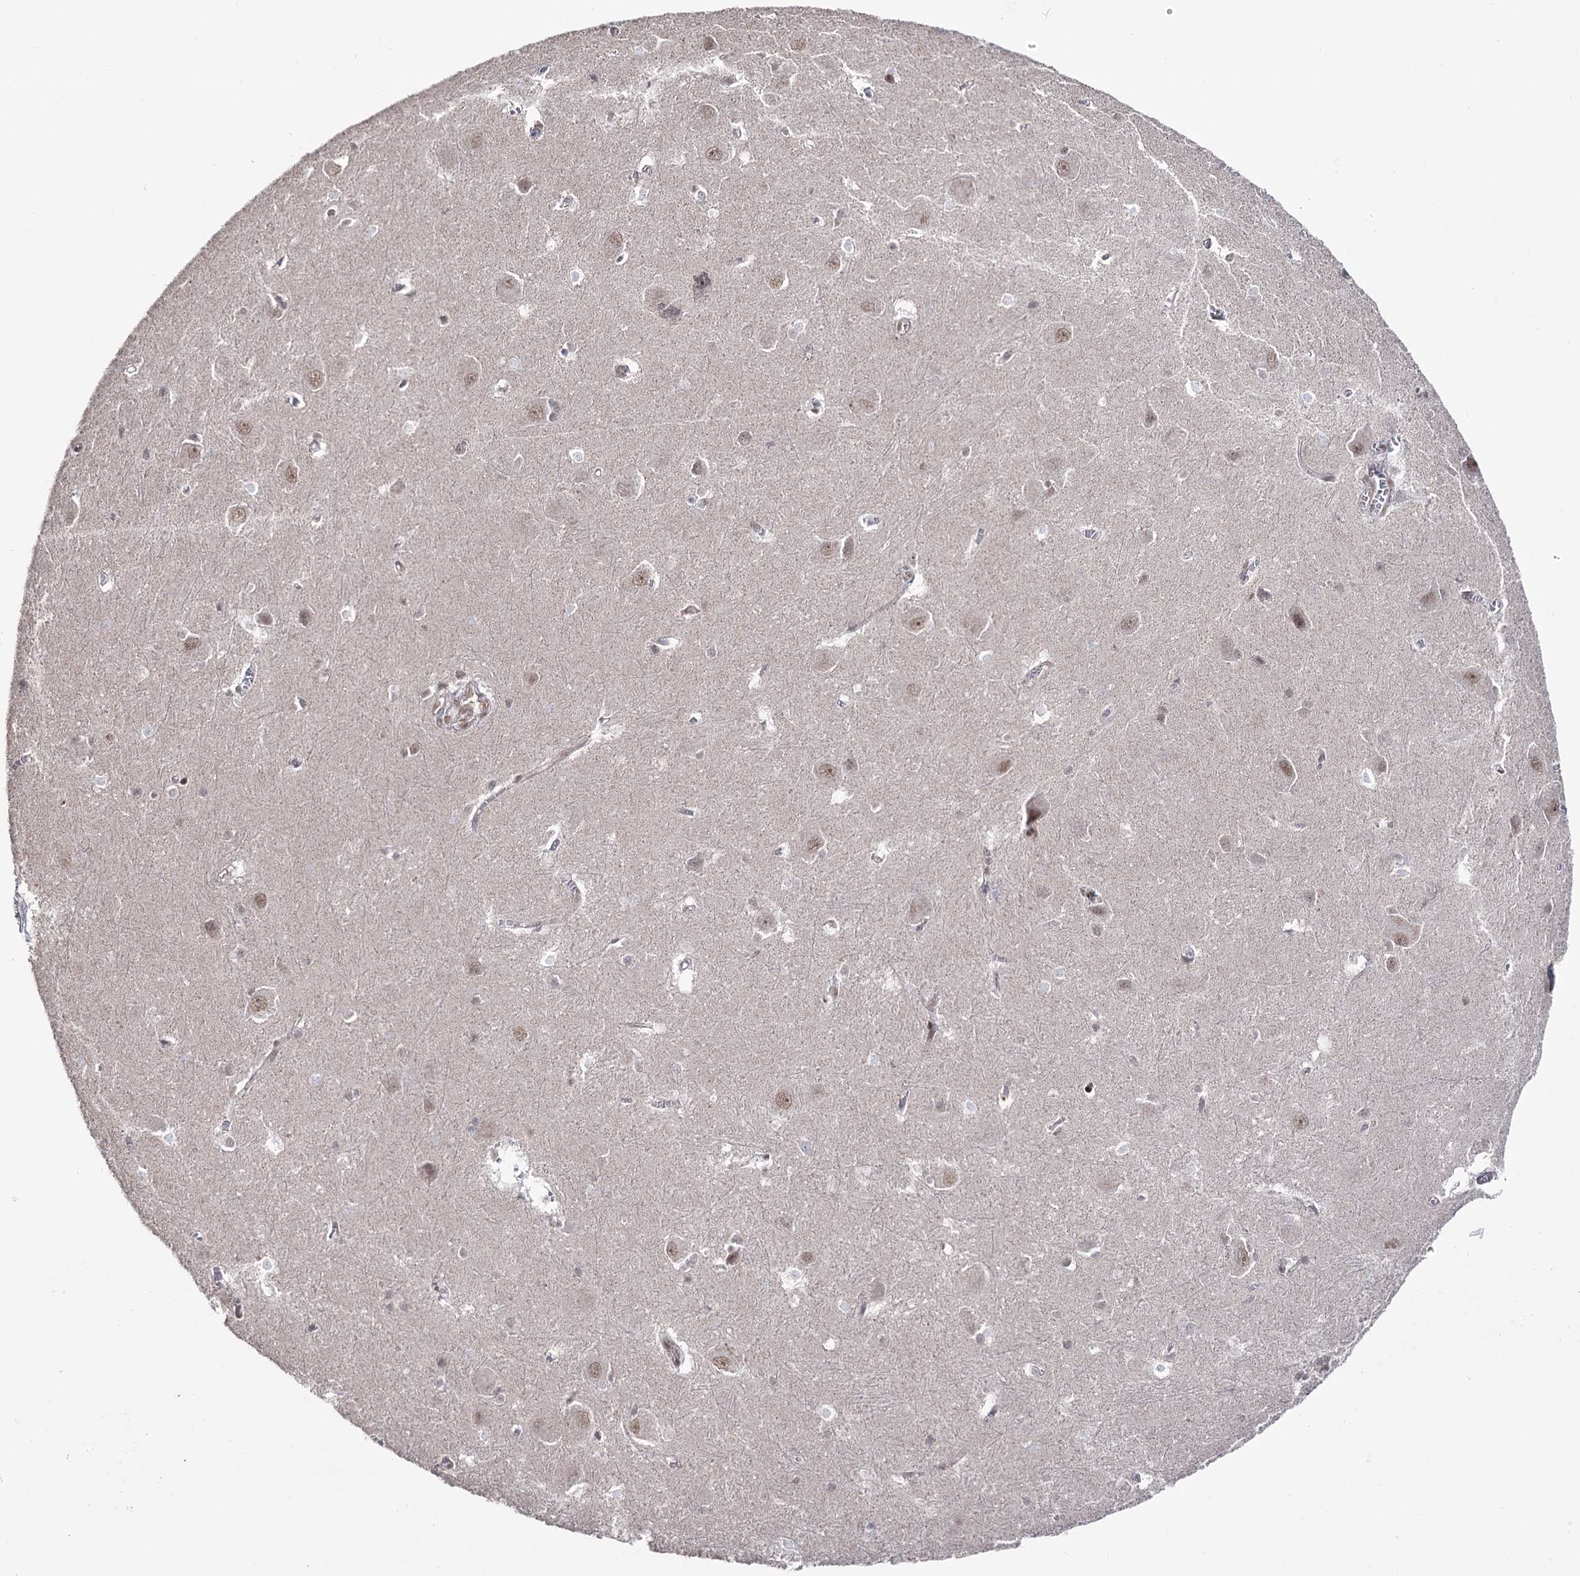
{"staining": {"intensity": "weak", "quantity": "<25%", "location": "nuclear"}, "tissue": "caudate", "cell_type": "Glial cells", "image_type": "normal", "snomed": [{"axis": "morphology", "description": "Normal tissue, NOS"}, {"axis": "topography", "description": "Lateral ventricle wall"}], "caption": "The immunohistochemistry photomicrograph has no significant expression in glial cells of caudate.", "gene": "VGLL4", "patient": {"sex": "male", "age": 37}}